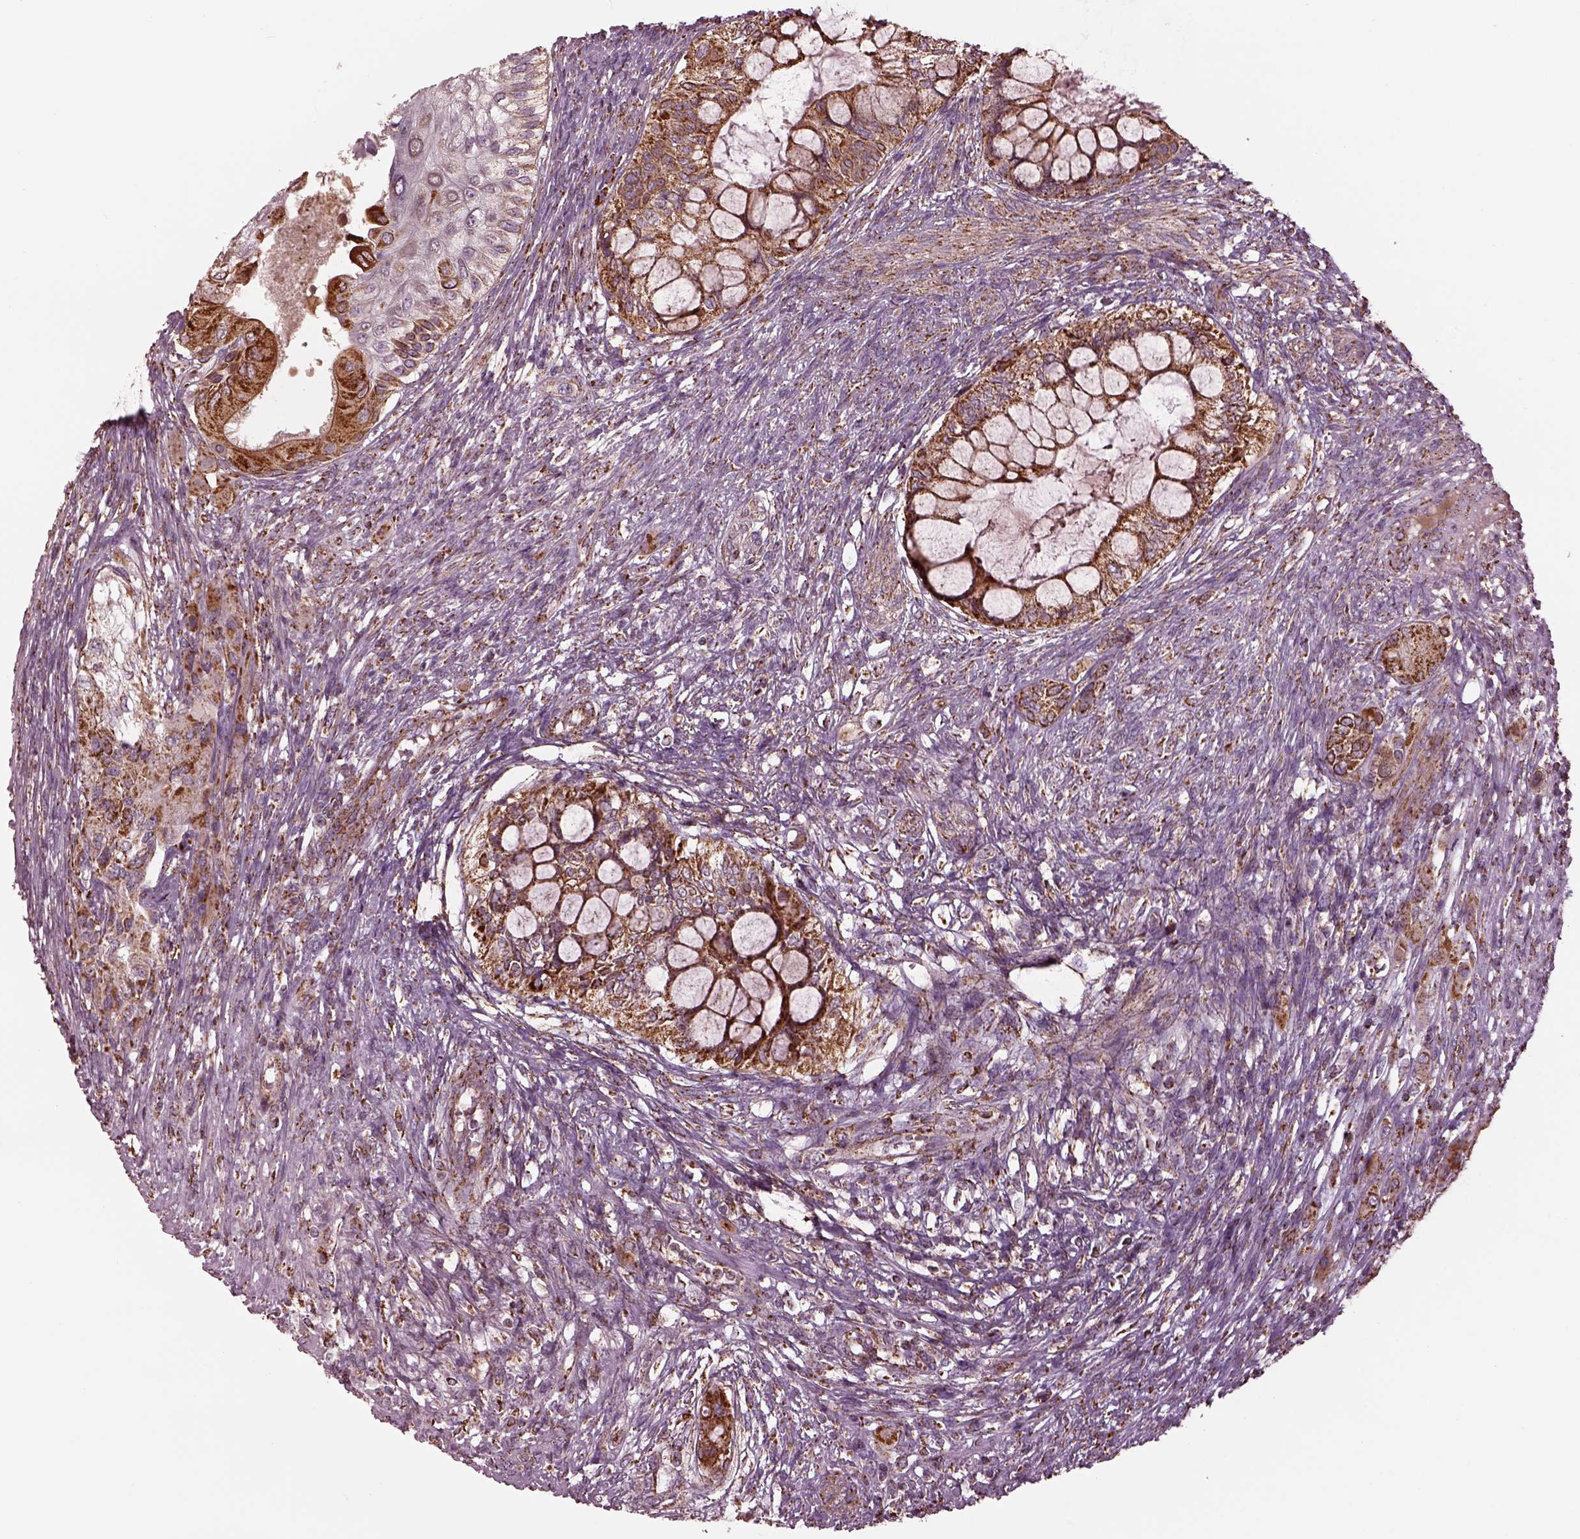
{"staining": {"intensity": "moderate", "quantity": "<25%", "location": "cytoplasmic/membranous"}, "tissue": "testis cancer", "cell_type": "Tumor cells", "image_type": "cancer", "snomed": [{"axis": "morphology", "description": "Seminoma, NOS"}, {"axis": "morphology", "description": "Carcinoma, Embryonal, NOS"}, {"axis": "topography", "description": "Testis"}], "caption": "An image of human testis cancer (embryonal carcinoma) stained for a protein reveals moderate cytoplasmic/membranous brown staining in tumor cells.", "gene": "TMEM254", "patient": {"sex": "male", "age": 41}}